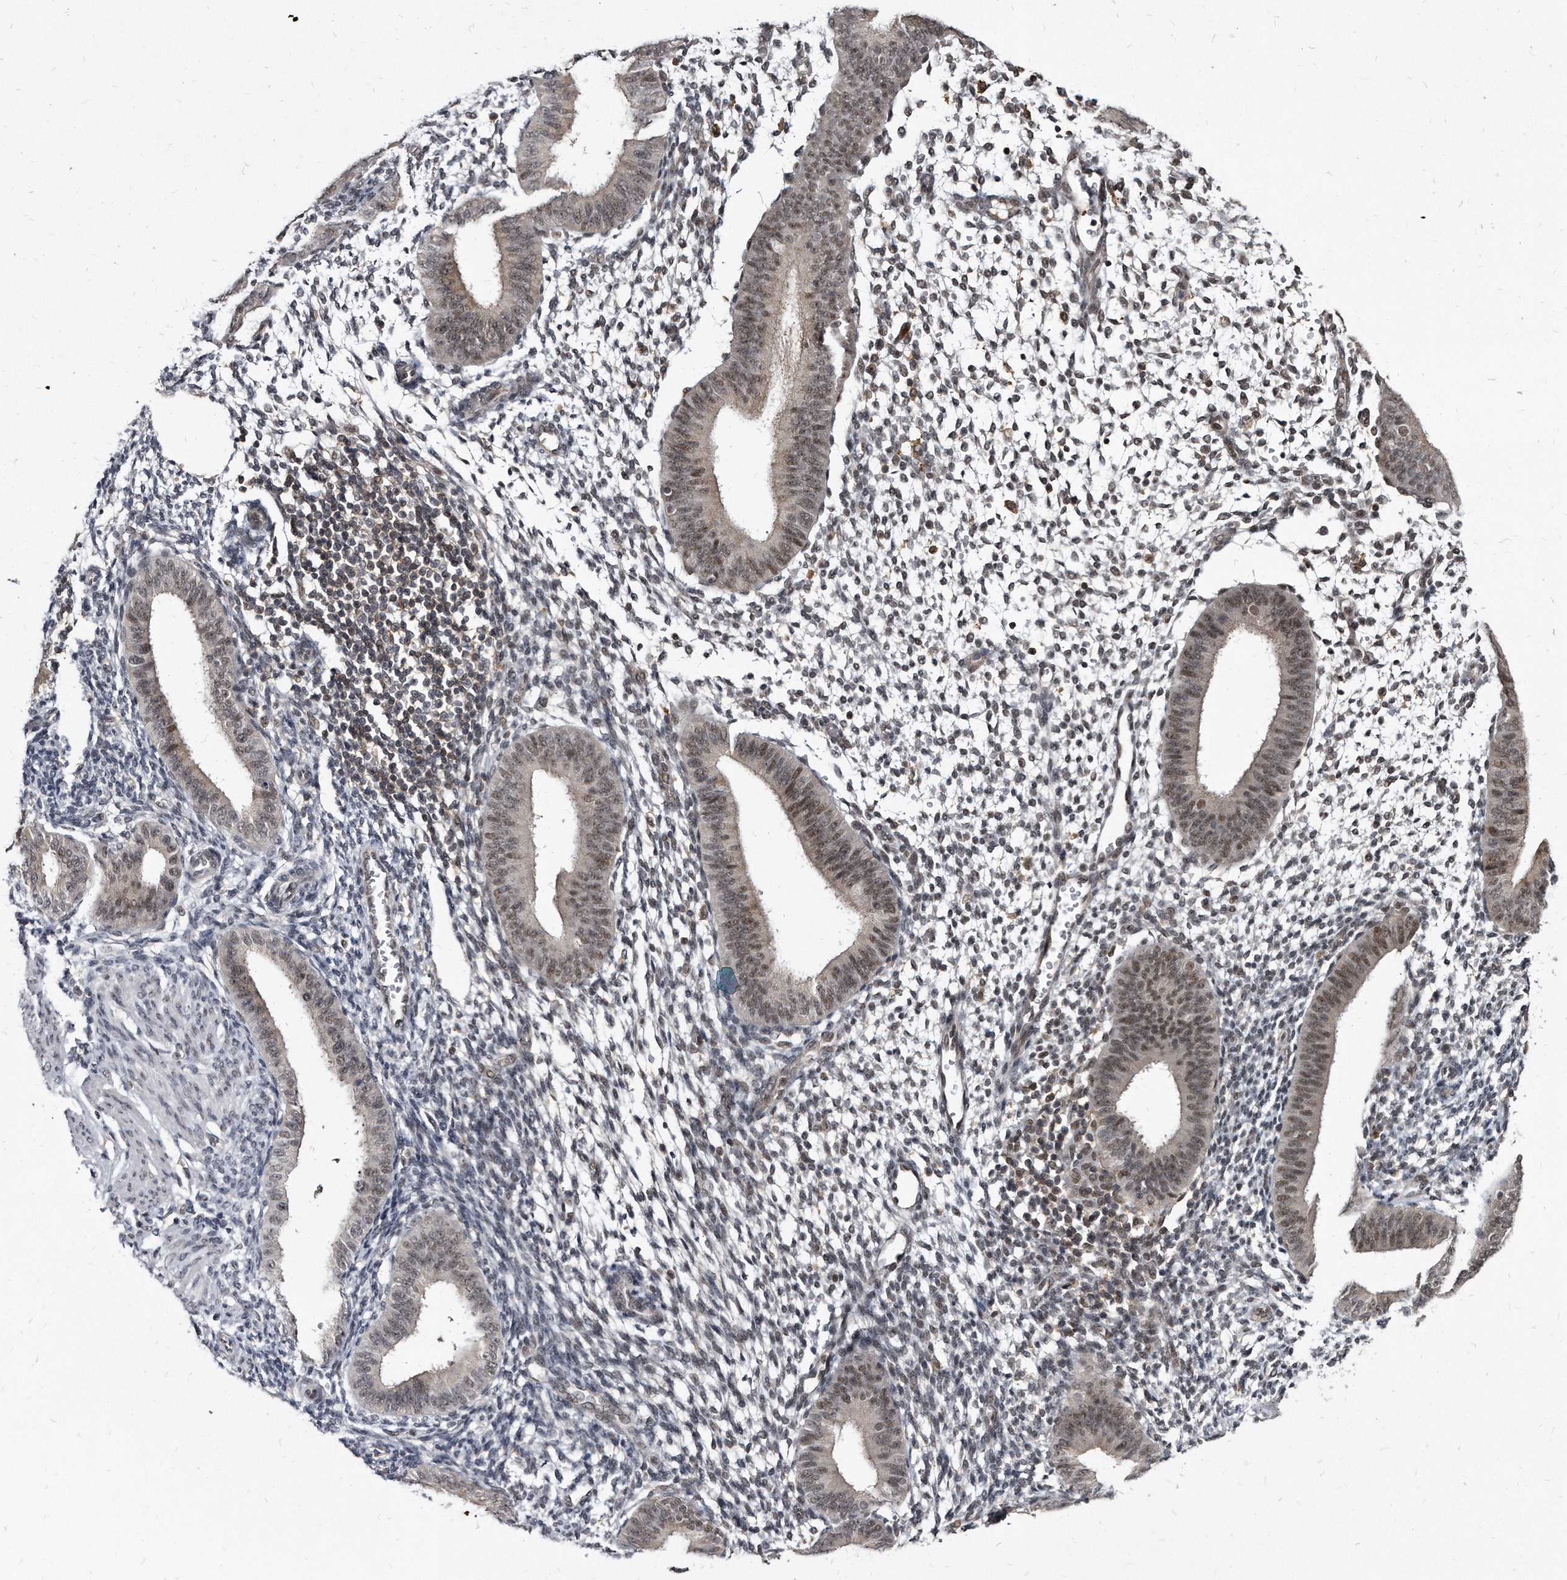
{"staining": {"intensity": "negative", "quantity": "none", "location": "none"}, "tissue": "endometrium", "cell_type": "Cells in endometrial stroma", "image_type": "normal", "snomed": [{"axis": "morphology", "description": "Normal tissue, NOS"}, {"axis": "topography", "description": "Uterus"}, {"axis": "topography", "description": "Endometrium"}], "caption": "Immunohistochemistry (IHC) of normal human endometrium displays no expression in cells in endometrial stroma.", "gene": "KLHDC3", "patient": {"sex": "female", "age": 48}}